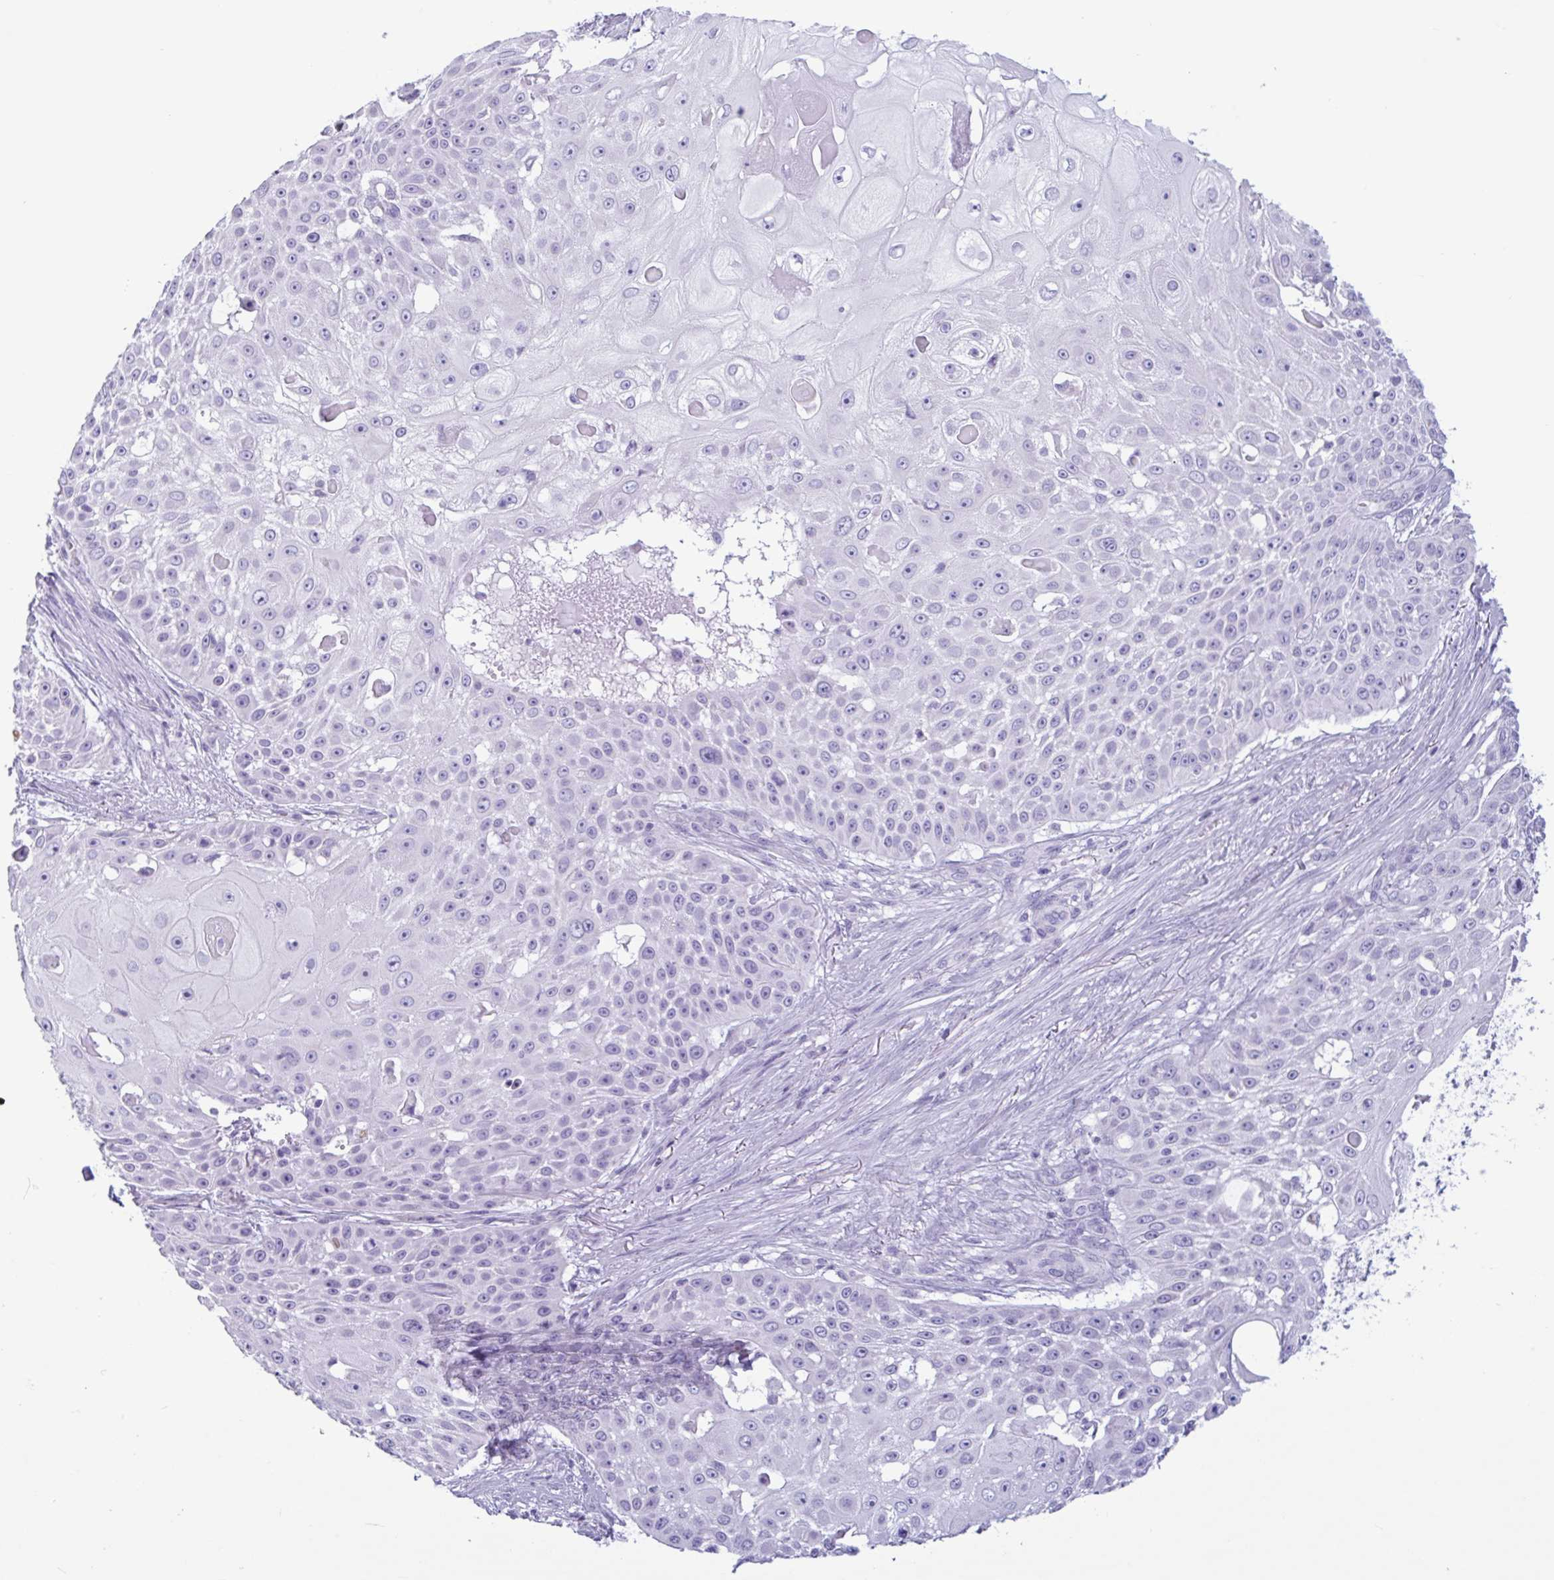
{"staining": {"intensity": "negative", "quantity": "none", "location": "none"}, "tissue": "skin cancer", "cell_type": "Tumor cells", "image_type": "cancer", "snomed": [{"axis": "morphology", "description": "Squamous cell carcinoma, NOS"}, {"axis": "topography", "description": "Skin"}], "caption": "Immunohistochemistry (IHC) image of neoplastic tissue: skin cancer stained with DAB displays no significant protein staining in tumor cells. Brightfield microscopy of IHC stained with DAB (brown) and hematoxylin (blue), captured at high magnification.", "gene": "CTSE", "patient": {"sex": "female", "age": 86}}